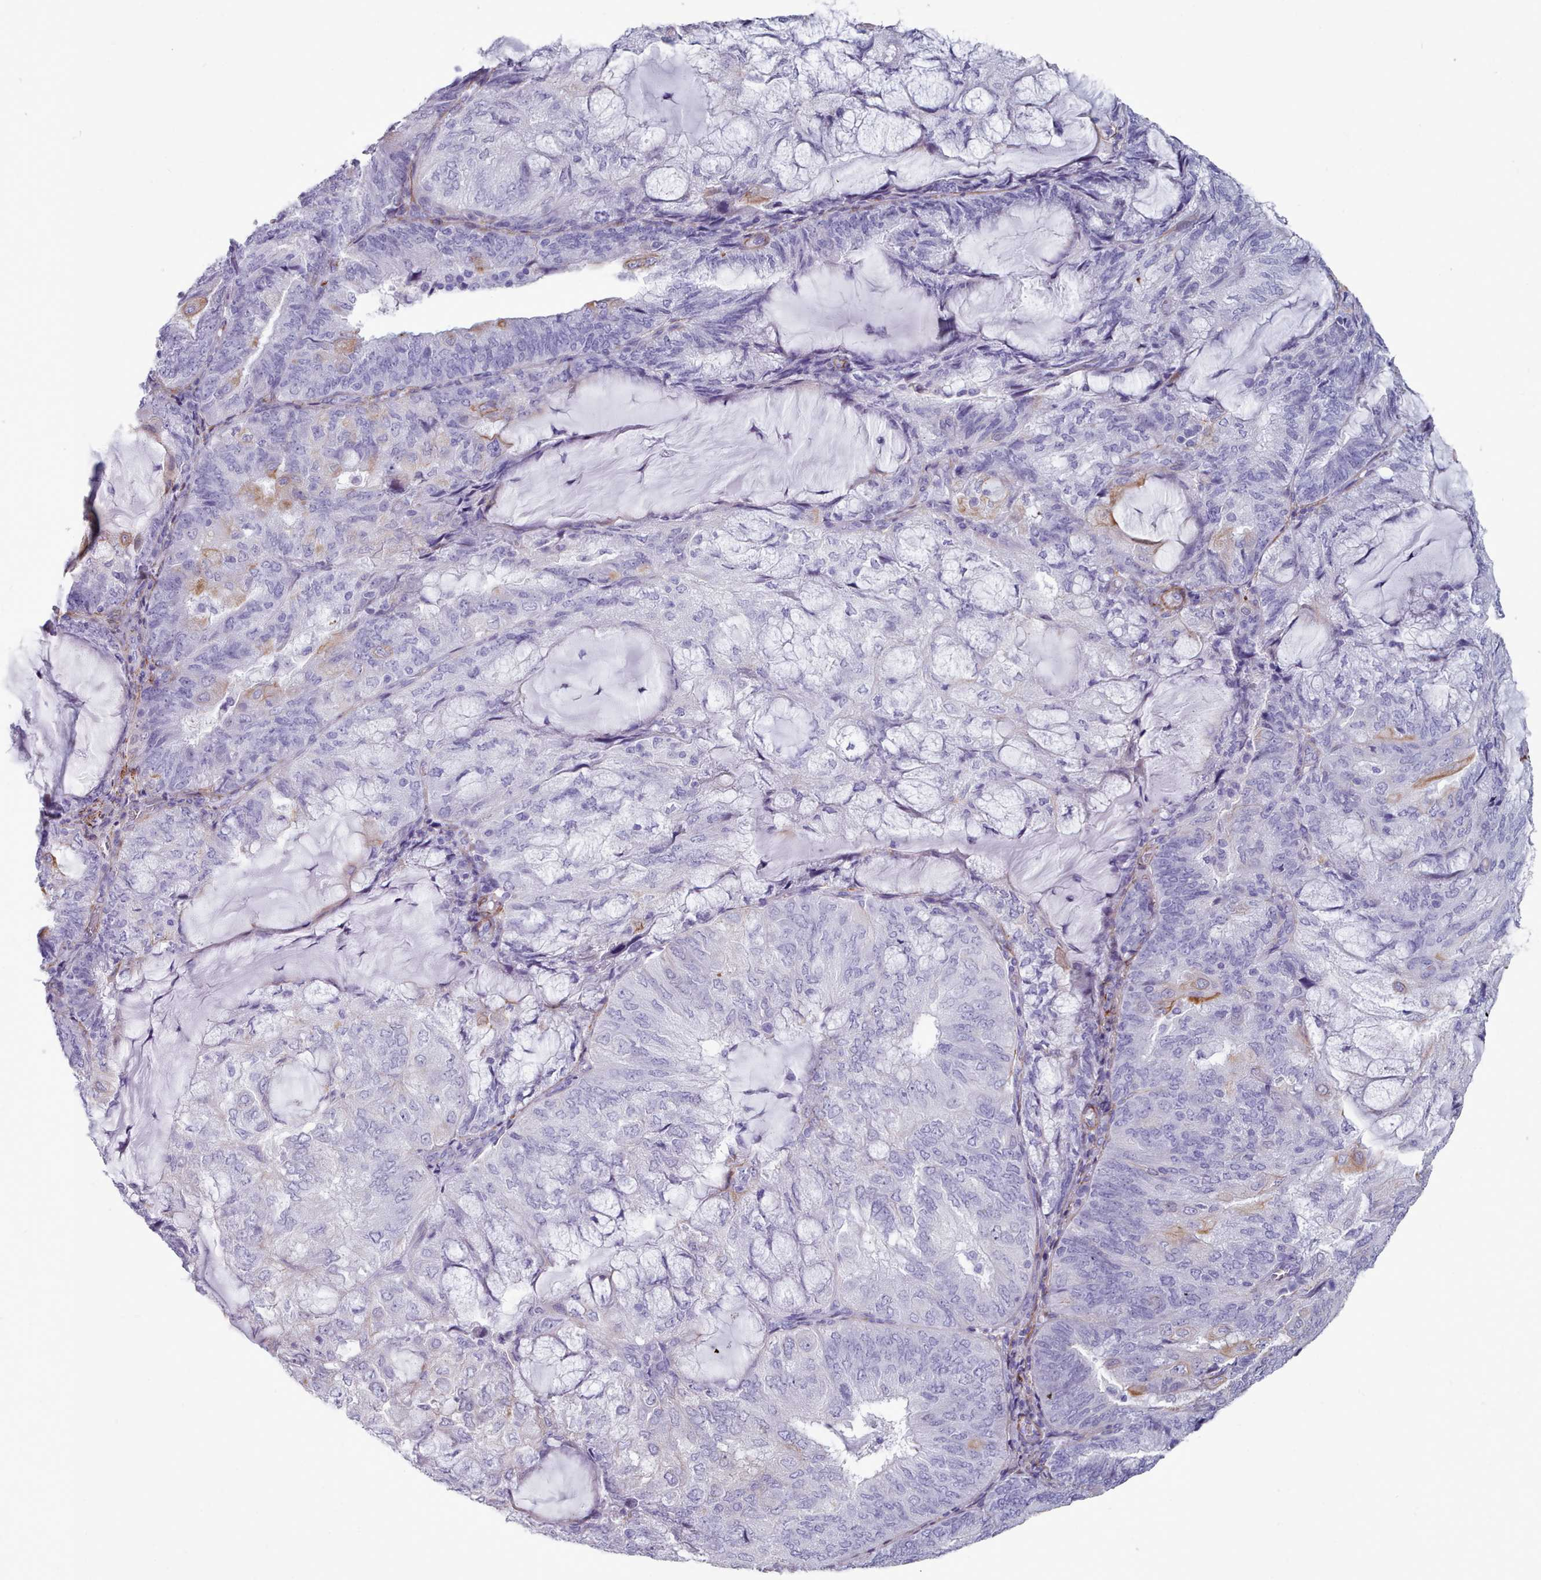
{"staining": {"intensity": "moderate", "quantity": "<25%", "location": "cytoplasmic/membranous"}, "tissue": "endometrial cancer", "cell_type": "Tumor cells", "image_type": "cancer", "snomed": [{"axis": "morphology", "description": "Adenocarcinoma, NOS"}, {"axis": "topography", "description": "Endometrium"}], "caption": "A histopathology image of endometrial cancer (adenocarcinoma) stained for a protein shows moderate cytoplasmic/membranous brown staining in tumor cells.", "gene": "FPGS", "patient": {"sex": "female", "age": 81}}